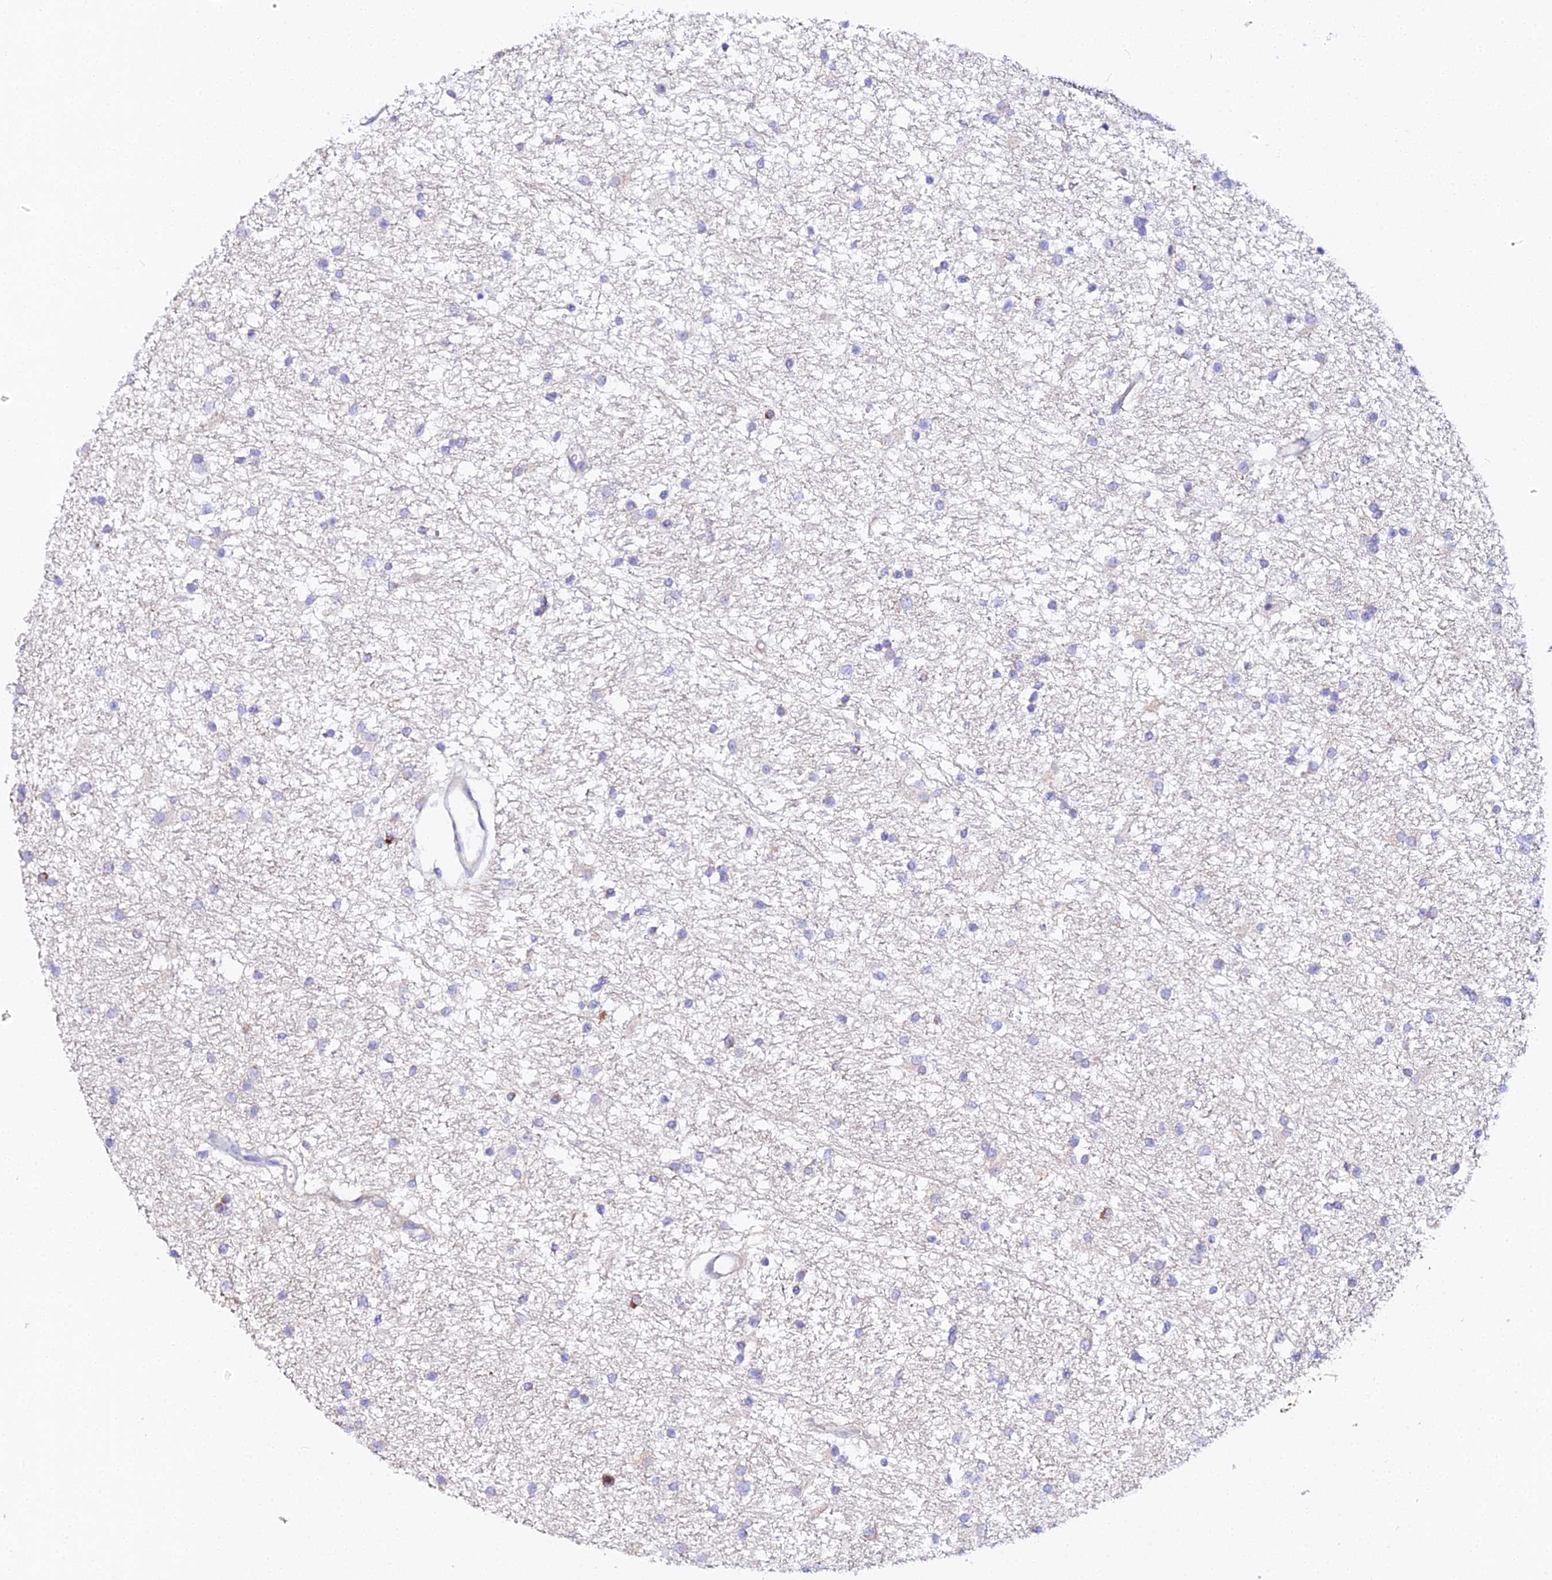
{"staining": {"intensity": "negative", "quantity": "none", "location": "none"}, "tissue": "glioma", "cell_type": "Tumor cells", "image_type": "cancer", "snomed": [{"axis": "morphology", "description": "Glioma, malignant, High grade"}, {"axis": "topography", "description": "Brain"}], "caption": "Immunohistochemical staining of human glioma shows no significant positivity in tumor cells.", "gene": "CFAP45", "patient": {"sex": "male", "age": 77}}